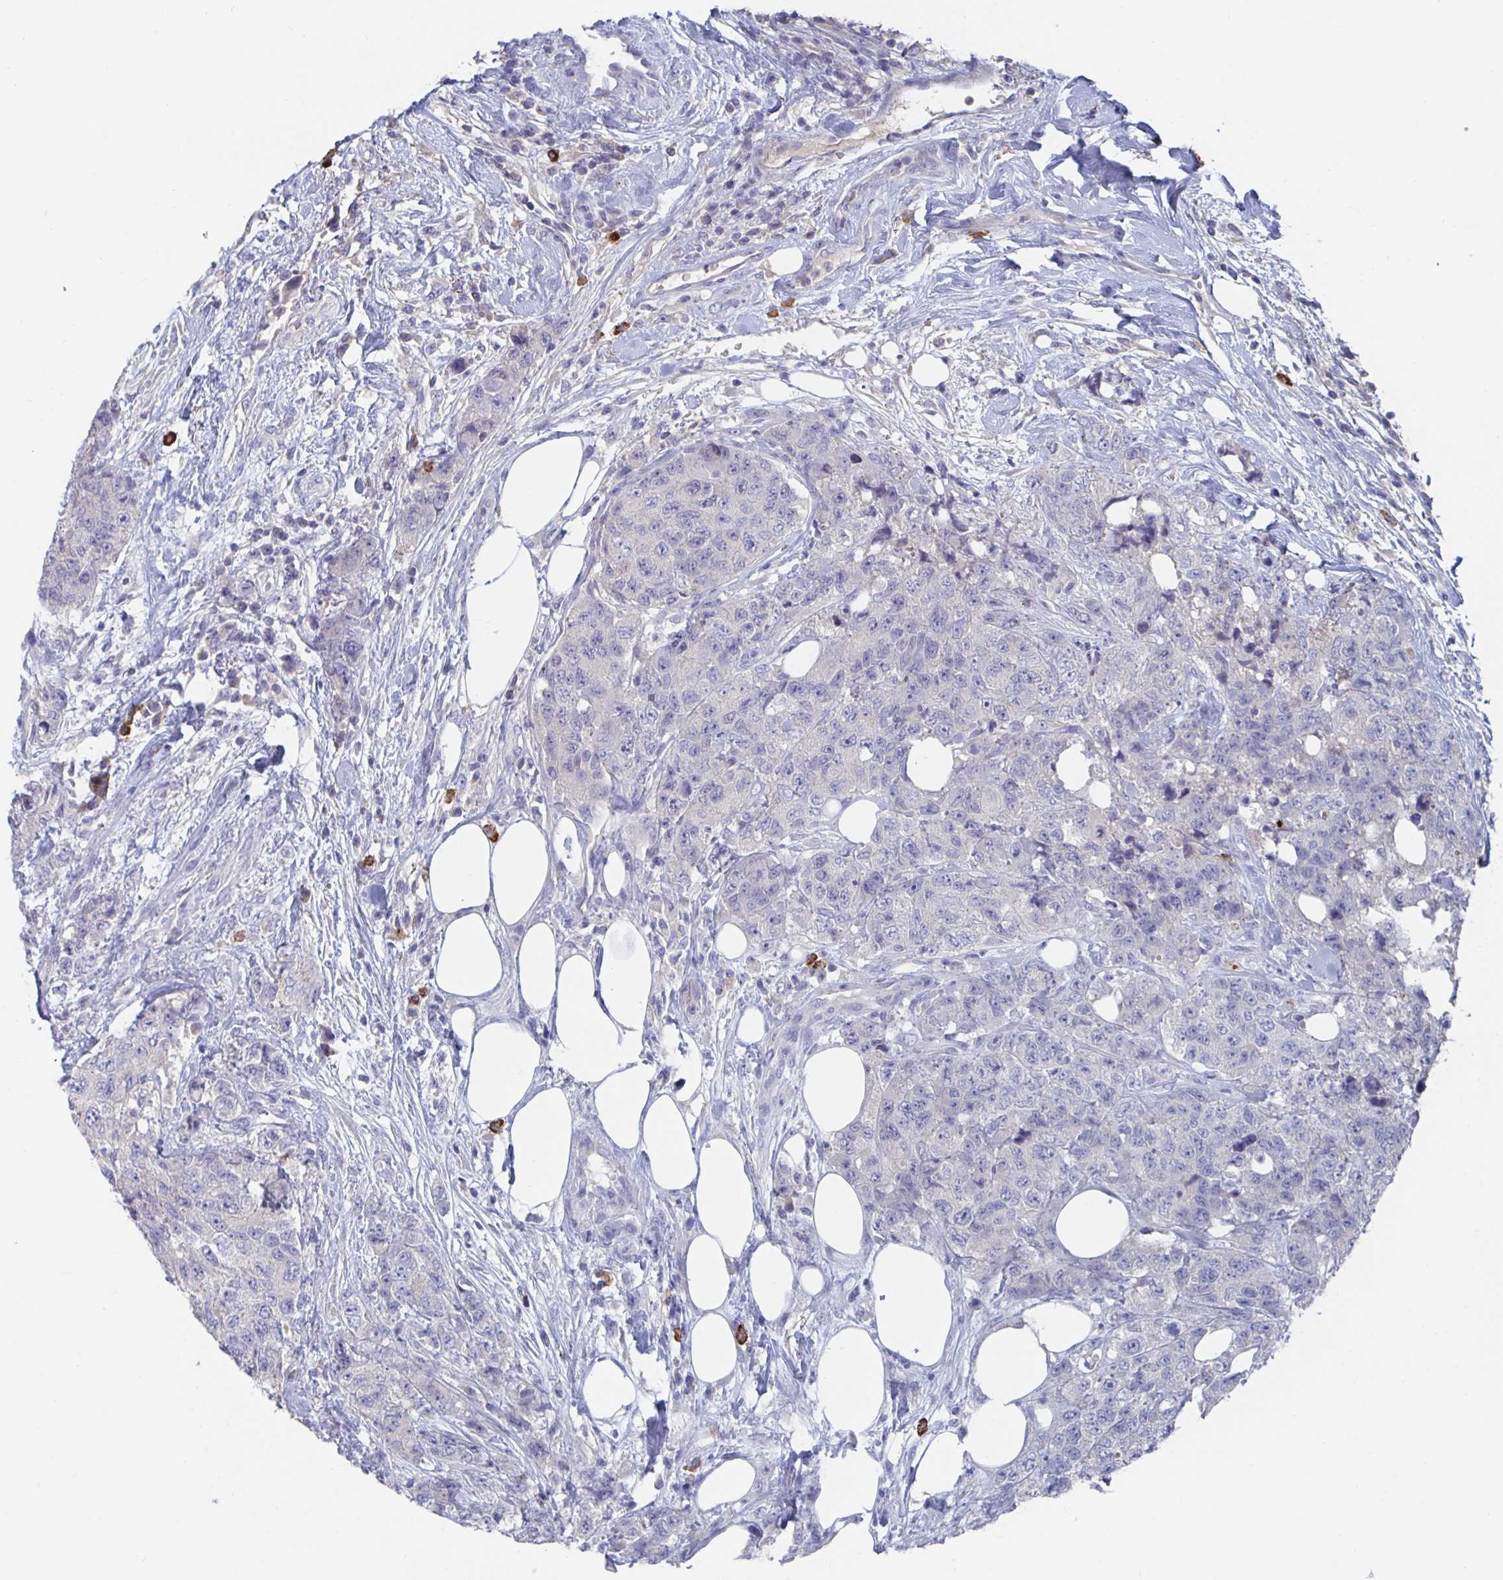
{"staining": {"intensity": "negative", "quantity": "none", "location": "none"}, "tissue": "urothelial cancer", "cell_type": "Tumor cells", "image_type": "cancer", "snomed": [{"axis": "morphology", "description": "Urothelial carcinoma, High grade"}, {"axis": "topography", "description": "Urinary bladder"}], "caption": "Photomicrograph shows no protein expression in tumor cells of urothelial carcinoma (high-grade) tissue. Nuclei are stained in blue.", "gene": "KCNK5", "patient": {"sex": "female", "age": 78}}